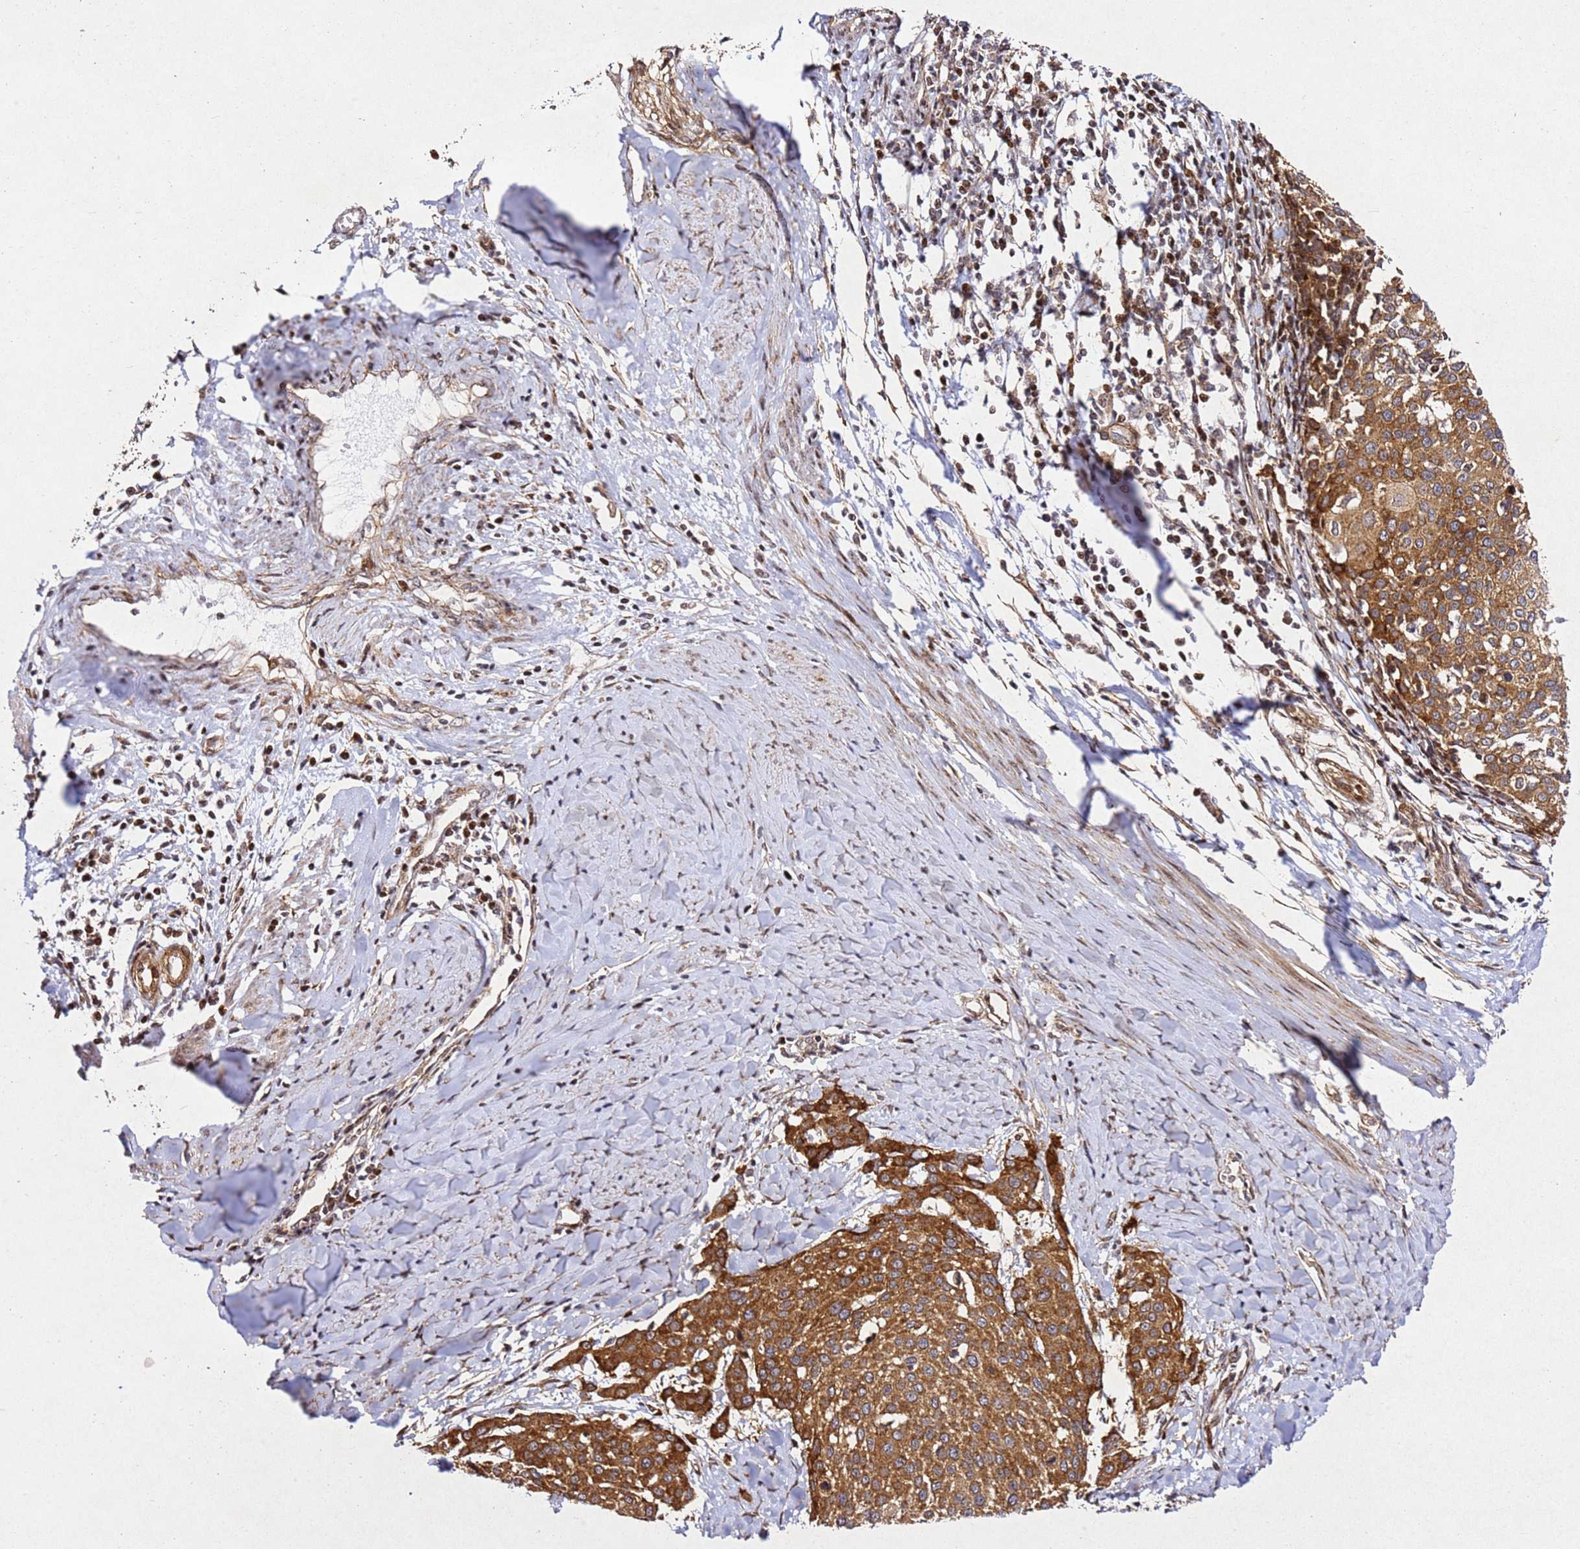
{"staining": {"intensity": "strong", "quantity": ">75%", "location": "cytoplasmic/membranous"}, "tissue": "cervical cancer", "cell_type": "Tumor cells", "image_type": "cancer", "snomed": [{"axis": "morphology", "description": "Squamous cell carcinoma, NOS"}, {"axis": "topography", "description": "Cervix"}], "caption": "Immunohistochemical staining of cervical squamous cell carcinoma displays high levels of strong cytoplasmic/membranous protein positivity in approximately >75% of tumor cells. The staining is performed using DAB brown chromogen to label protein expression. The nuclei are counter-stained blue using hematoxylin.", "gene": "ZNF296", "patient": {"sex": "female", "age": 44}}